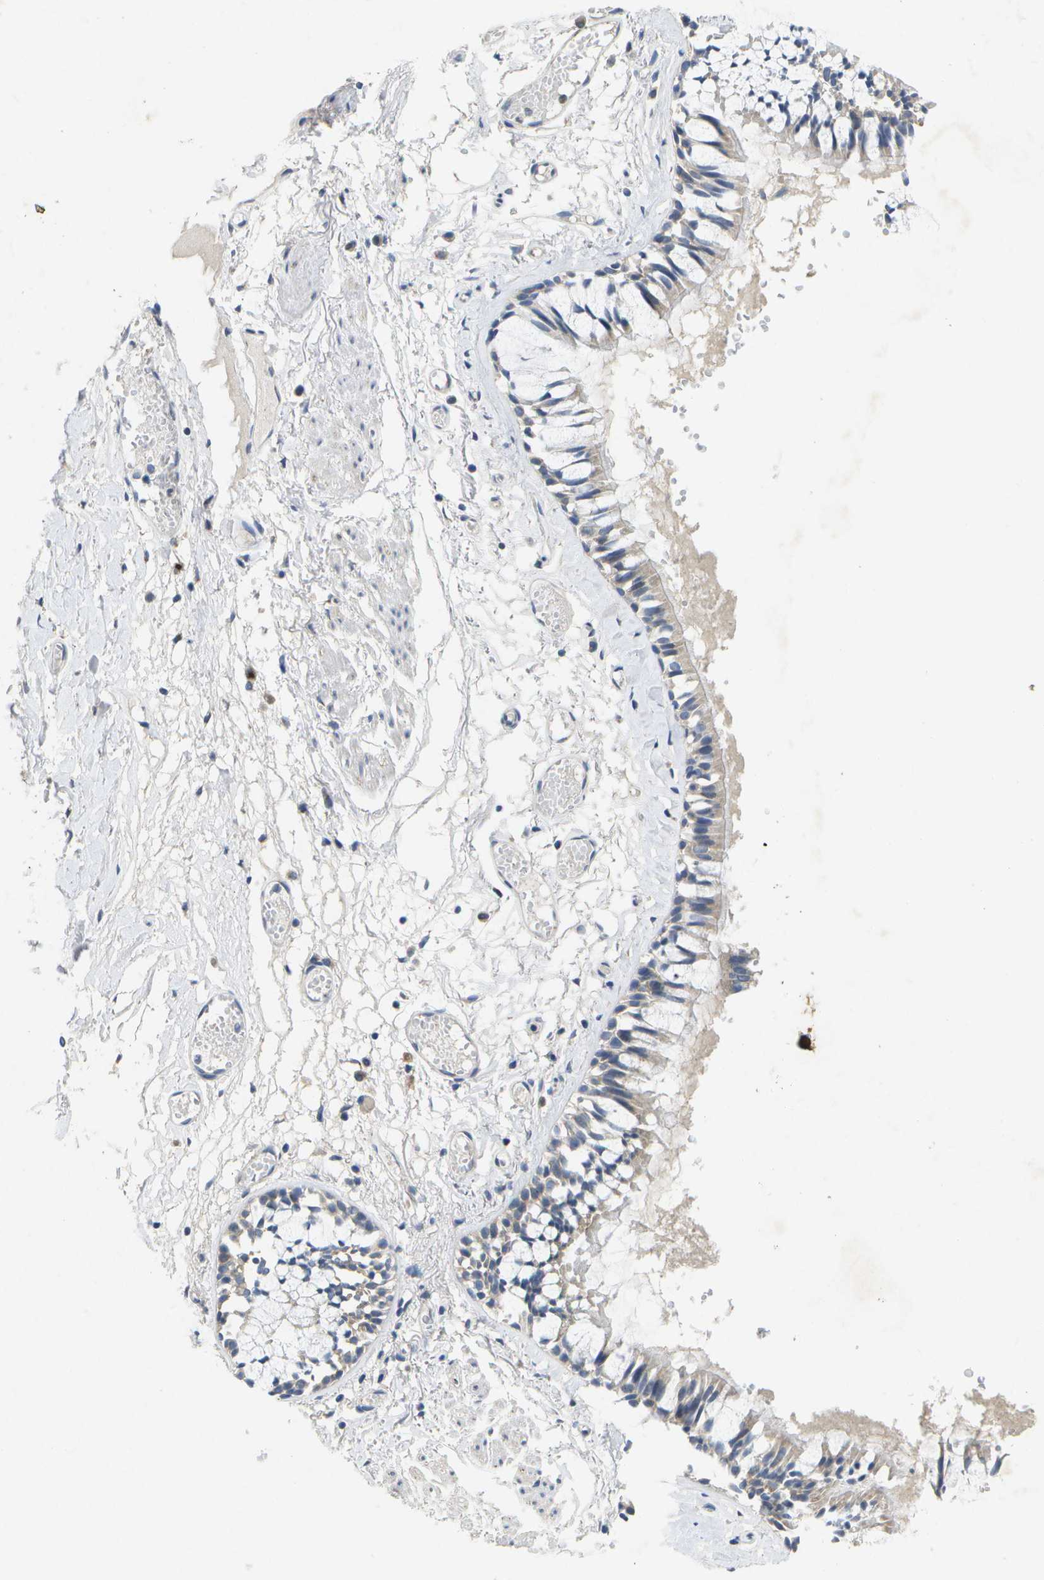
{"staining": {"intensity": "moderate", "quantity": "25%-75%", "location": "cytoplasmic/membranous"}, "tissue": "bronchus", "cell_type": "Respiratory epithelial cells", "image_type": "normal", "snomed": [{"axis": "morphology", "description": "Normal tissue, NOS"}, {"axis": "morphology", "description": "Inflammation, NOS"}, {"axis": "topography", "description": "Cartilage tissue"}, {"axis": "topography", "description": "Lung"}], "caption": "Brown immunohistochemical staining in unremarkable bronchus exhibits moderate cytoplasmic/membranous staining in about 25%-75% of respiratory epithelial cells. The staining was performed using DAB to visualize the protein expression in brown, while the nuclei were stained in blue with hematoxylin (Magnification: 20x).", "gene": "KDELR1", "patient": {"sex": "male", "age": 71}}